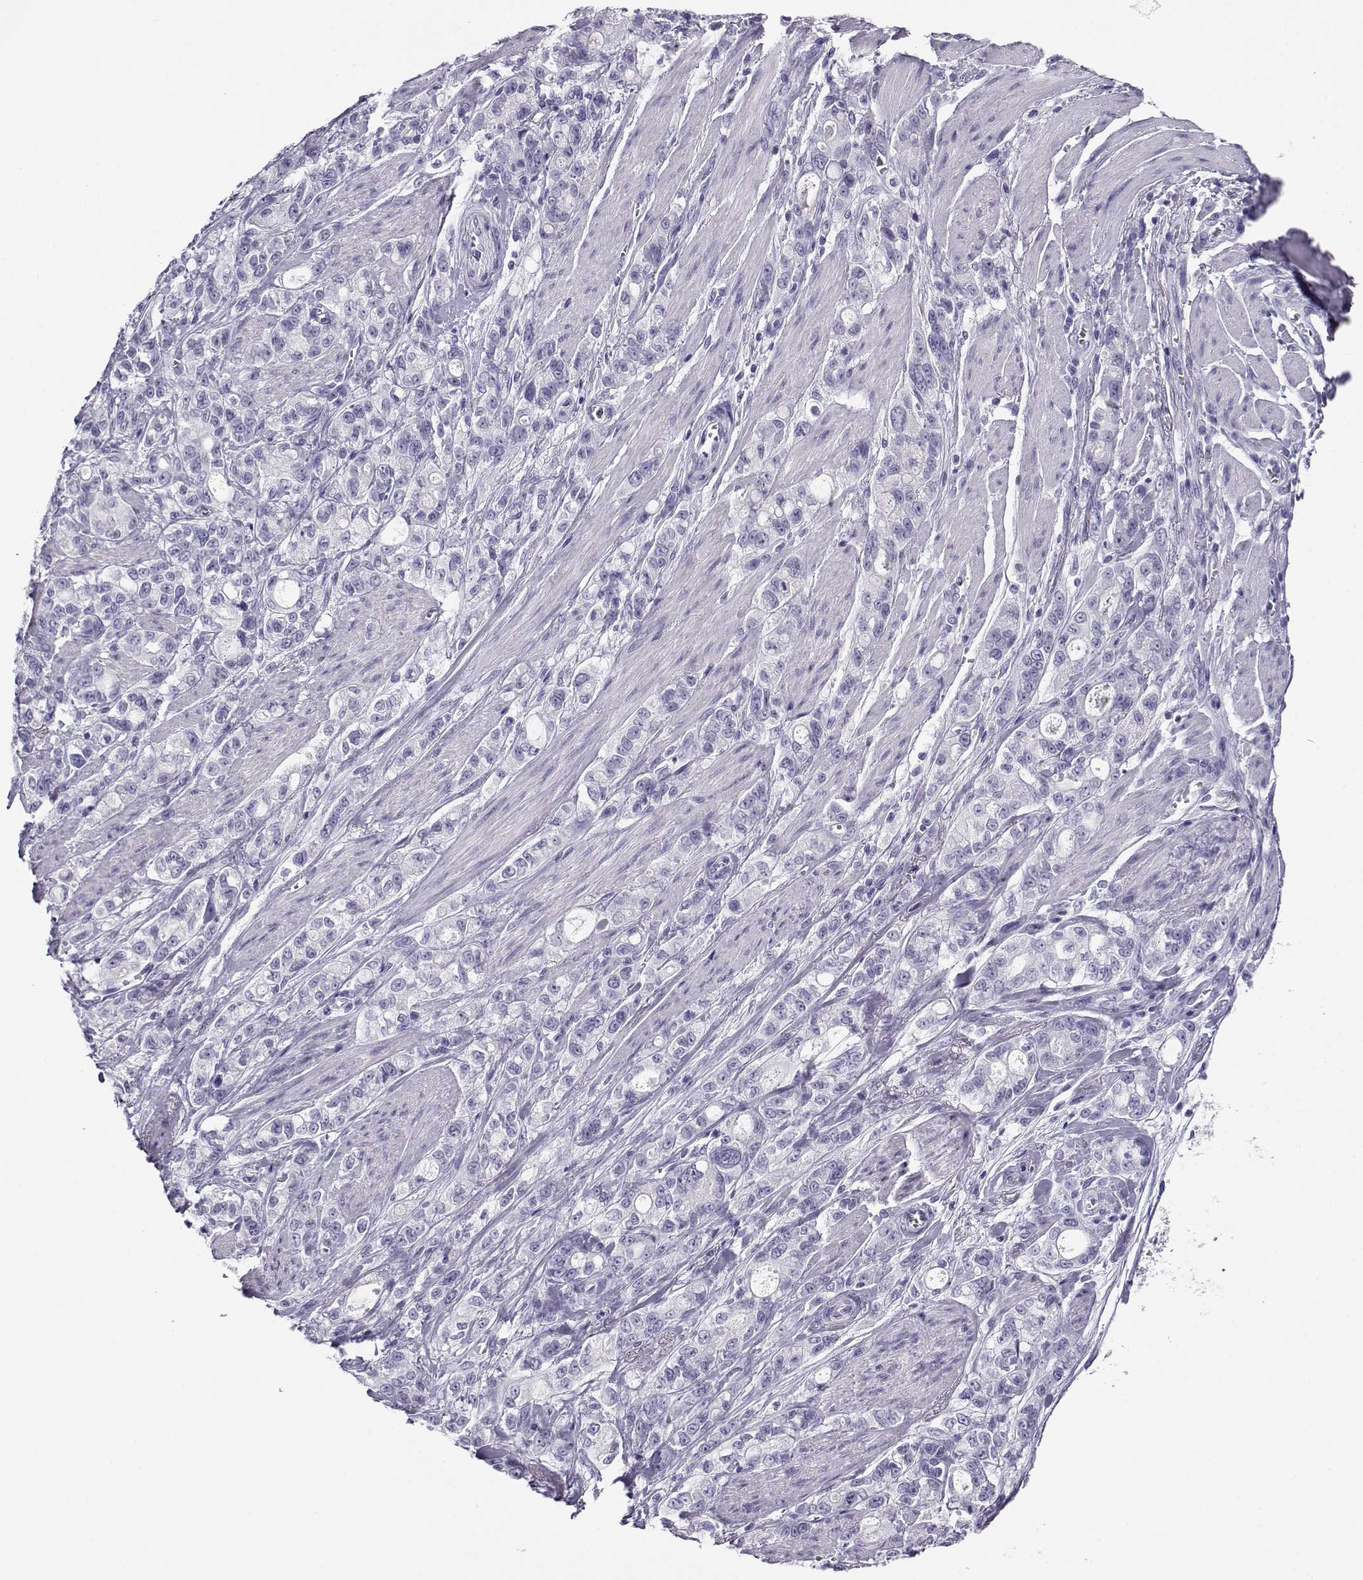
{"staining": {"intensity": "negative", "quantity": "none", "location": "none"}, "tissue": "stomach cancer", "cell_type": "Tumor cells", "image_type": "cancer", "snomed": [{"axis": "morphology", "description": "Adenocarcinoma, NOS"}, {"axis": "topography", "description": "Stomach"}], "caption": "Immunohistochemistry (IHC) image of human stomach cancer stained for a protein (brown), which exhibits no expression in tumor cells. (DAB (3,3'-diaminobenzidine) IHC, high magnification).", "gene": "RHOXF2", "patient": {"sex": "male", "age": 63}}